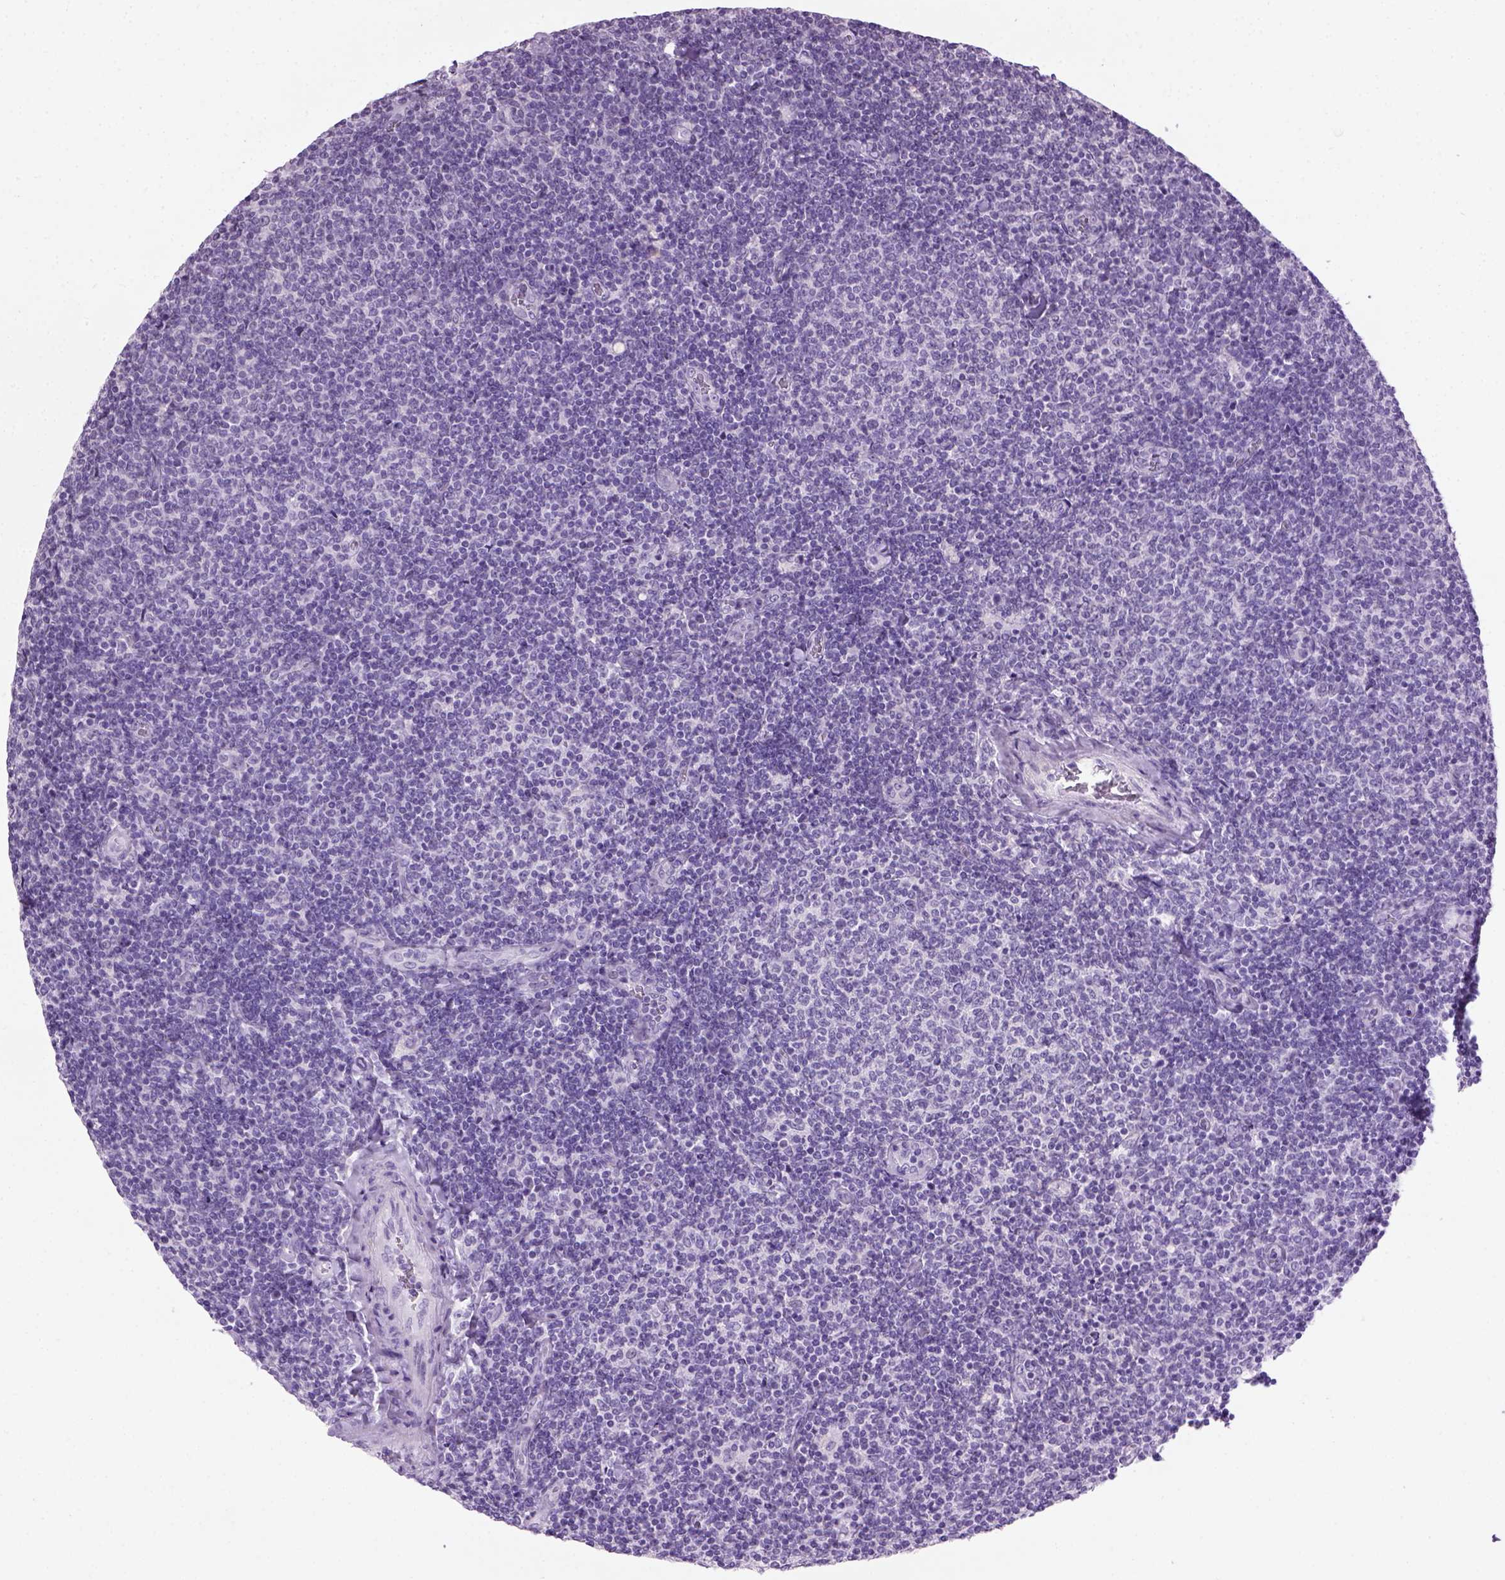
{"staining": {"intensity": "negative", "quantity": "none", "location": "none"}, "tissue": "lymphoma", "cell_type": "Tumor cells", "image_type": "cancer", "snomed": [{"axis": "morphology", "description": "Malignant lymphoma, non-Hodgkin's type, Low grade"}, {"axis": "topography", "description": "Lymph node"}], "caption": "Immunohistochemistry image of malignant lymphoma, non-Hodgkin's type (low-grade) stained for a protein (brown), which demonstrates no positivity in tumor cells.", "gene": "GABRB2", "patient": {"sex": "male", "age": 52}}